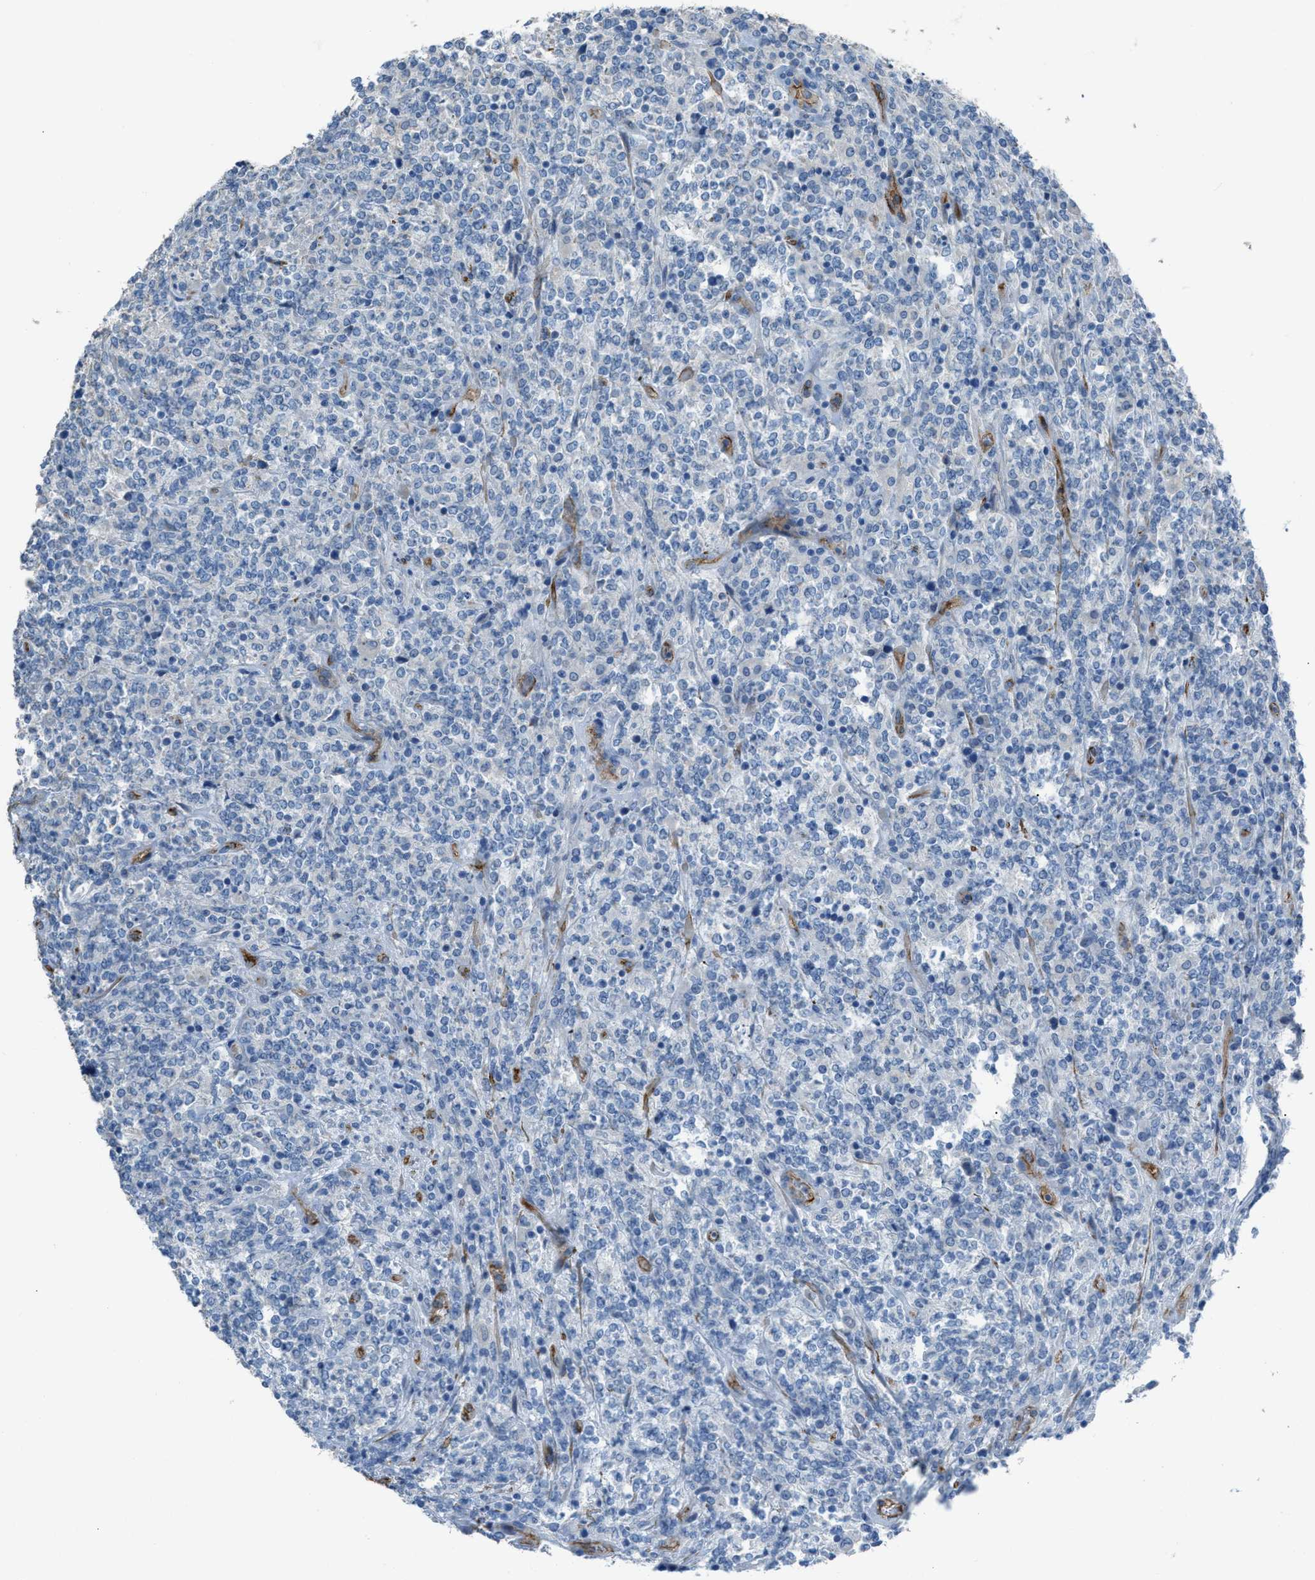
{"staining": {"intensity": "negative", "quantity": "none", "location": "none"}, "tissue": "lymphoma", "cell_type": "Tumor cells", "image_type": "cancer", "snomed": [{"axis": "morphology", "description": "Malignant lymphoma, non-Hodgkin's type, High grade"}, {"axis": "topography", "description": "Soft tissue"}], "caption": "The immunohistochemistry (IHC) histopathology image has no significant staining in tumor cells of malignant lymphoma, non-Hodgkin's type (high-grade) tissue.", "gene": "SLC22A15", "patient": {"sex": "male", "age": 18}}